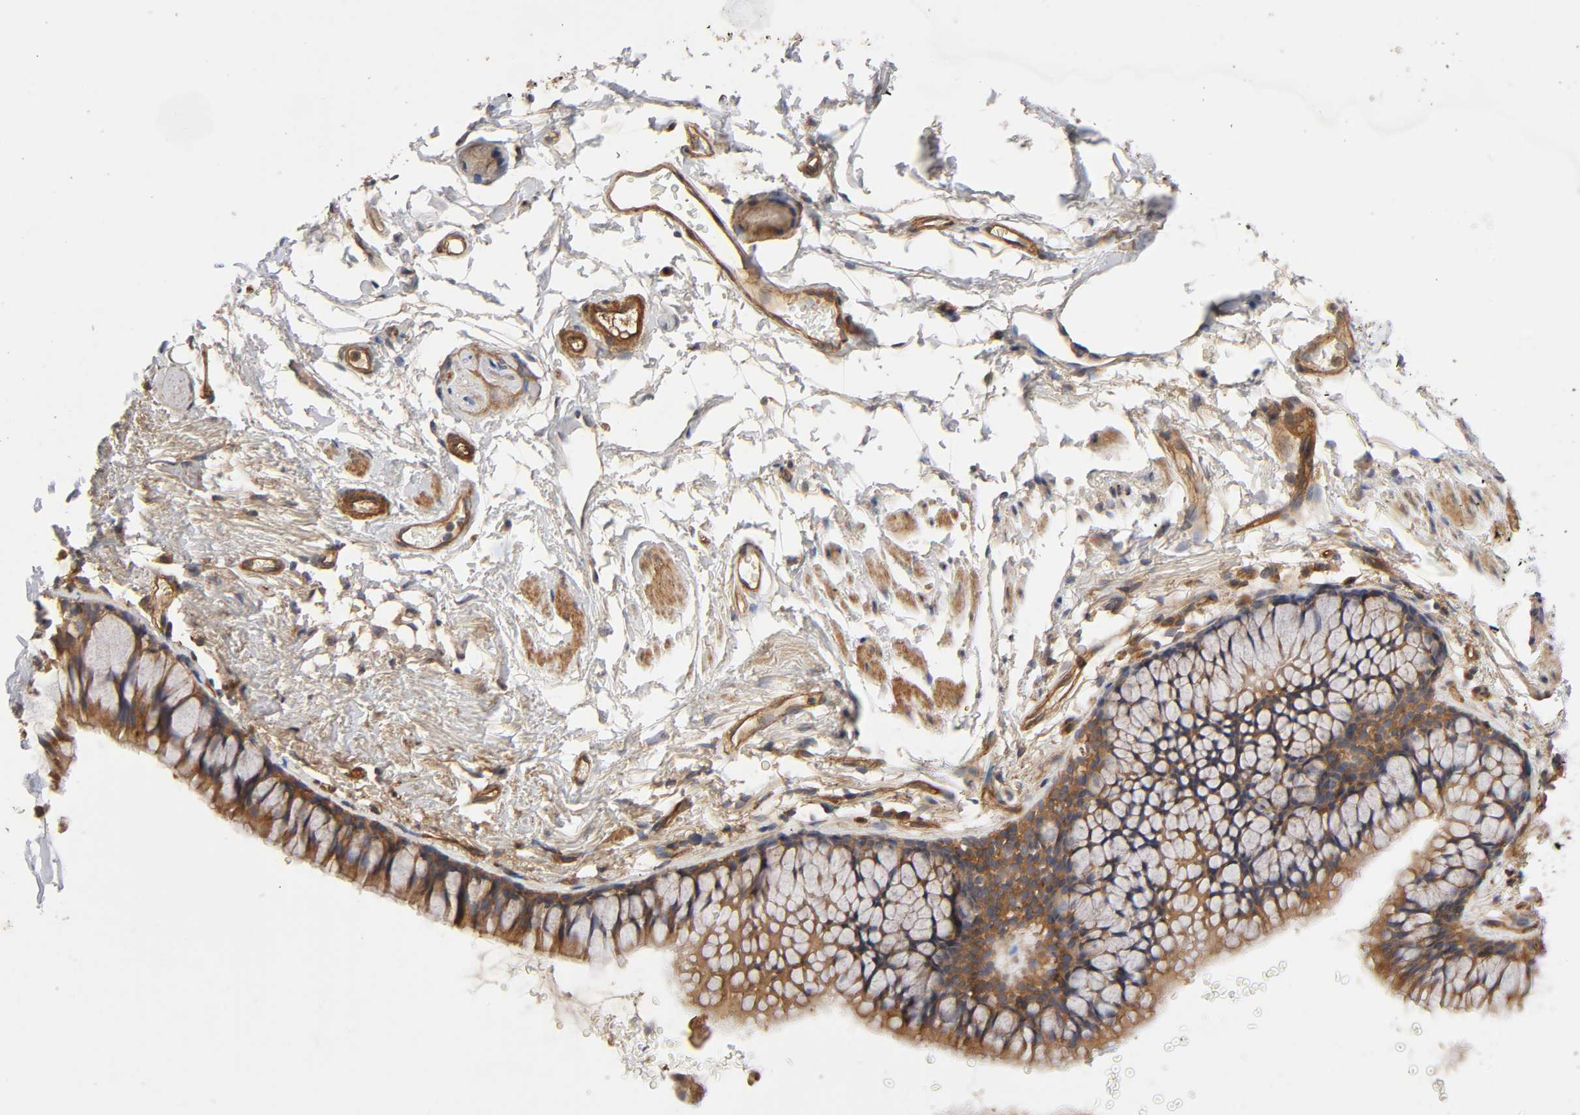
{"staining": {"intensity": "moderate", "quantity": "25%-75%", "location": "cytoplasmic/membranous"}, "tissue": "adipose tissue", "cell_type": "Adipocytes", "image_type": "normal", "snomed": [{"axis": "morphology", "description": "Normal tissue, NOS"}, {"axis": "topography", "description": "Cartilage tissue"}, {"axis": "topography", "description": "Bronchus"}], "caption": "A histopathology image showing moderate cytoplasmic/membranous staining in approximately 25%-75% of adipocytes in normal adipose tissue, as visualized by brown immunohistochemical staining.", "gene": "LAMTOR2", "patient": {"sex": "female", "age": 73}}